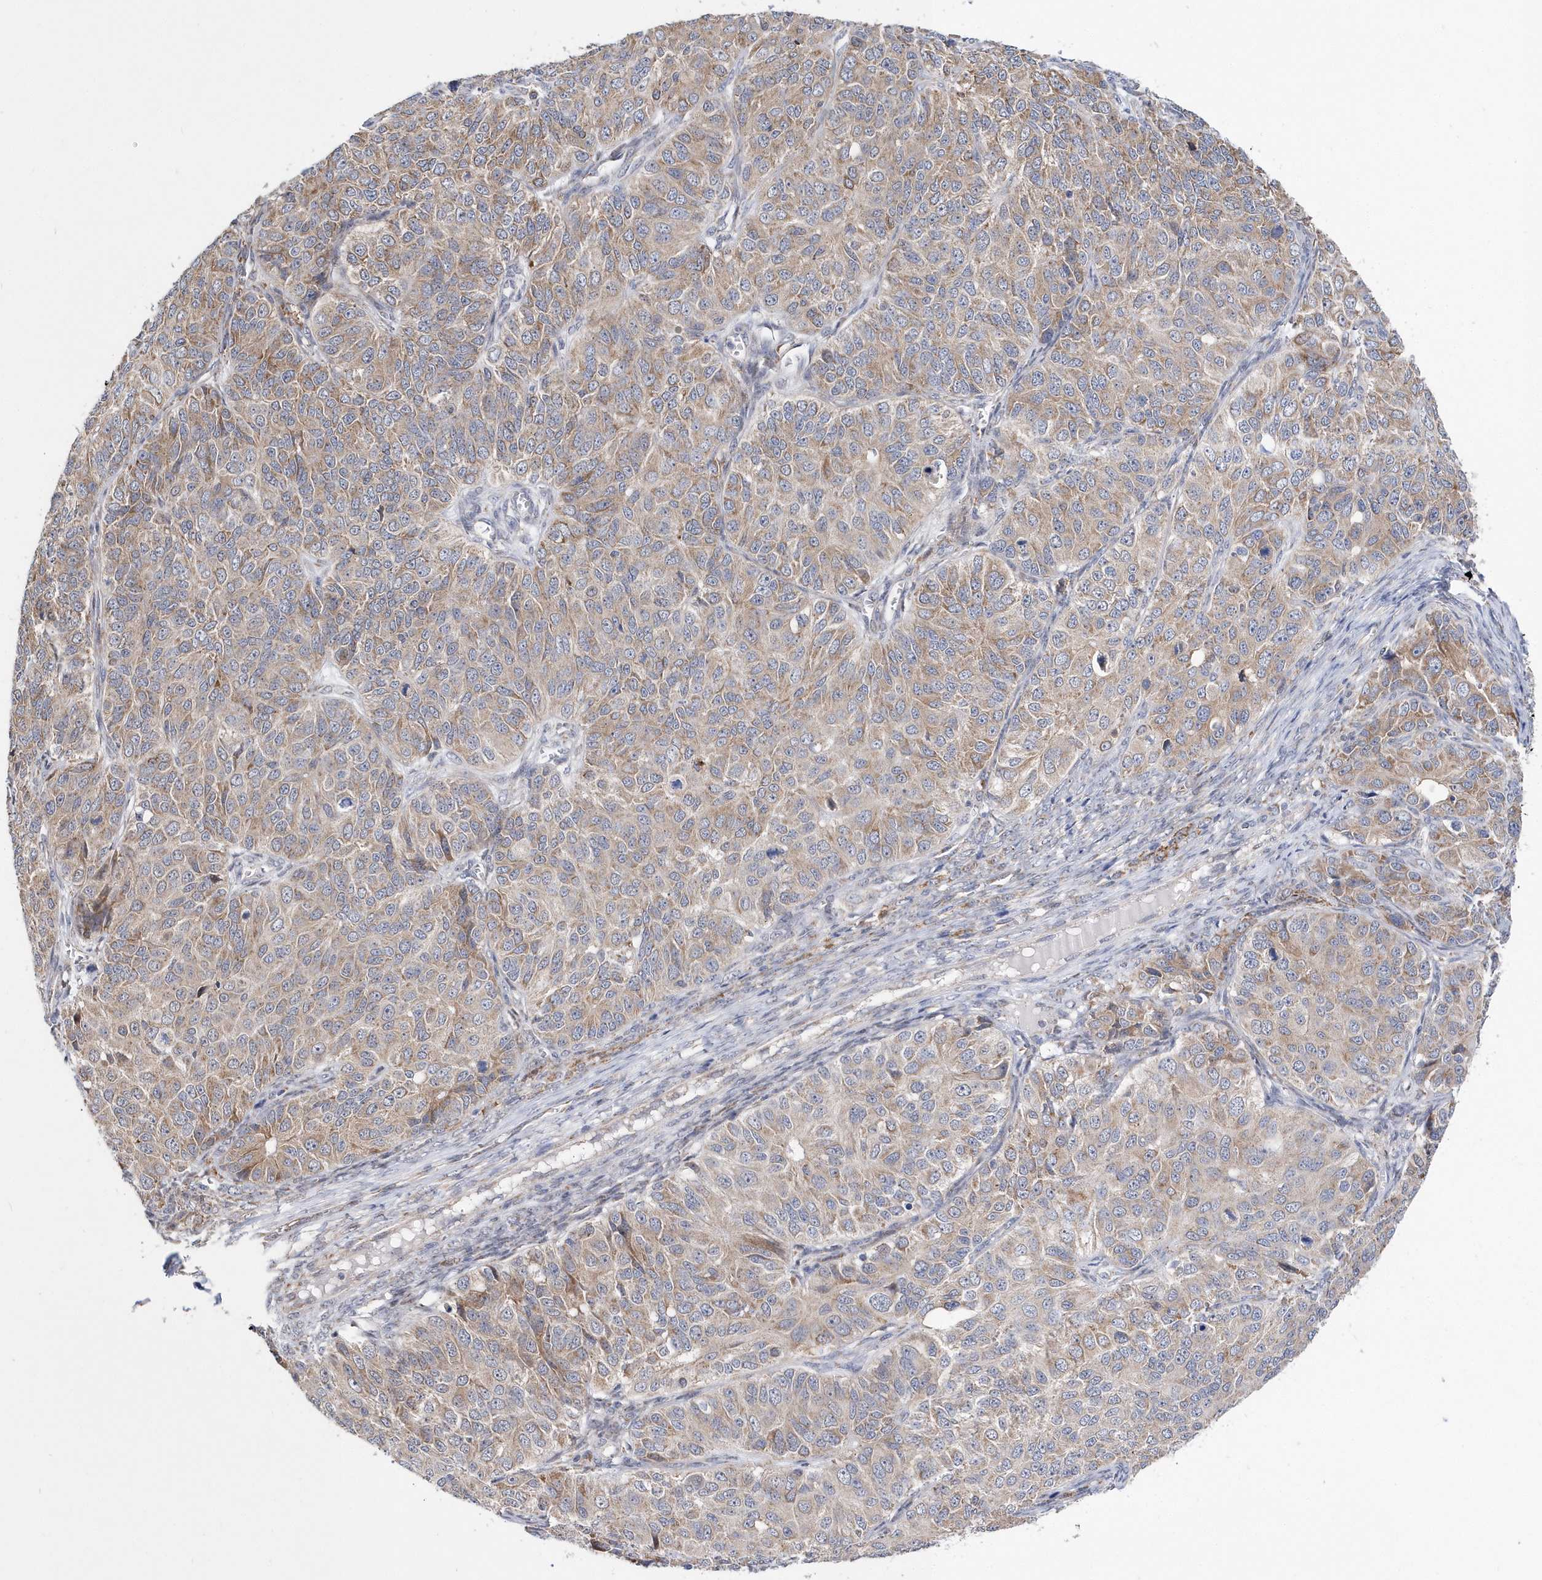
{"staining": {"intensity": "moderate", "quantity": ">75%", "location": "cytoplasmic/membranous"}, "tissue": "ovarian cancer", "cell_type": "Tumor cells", "image_type": "cancer", "snomed": [{"axis": "morphology", "description": "Carcinoma, endometroid"}, {"axis": "topography", "description": "Ovary"}], "caption": "Human endometroid carcinoma (ovarian) stained with a protein marker exhibits moderate staining in tumor cells.", "gene": "SPATA5", "patient": {"sex": "female", "age": 51}}